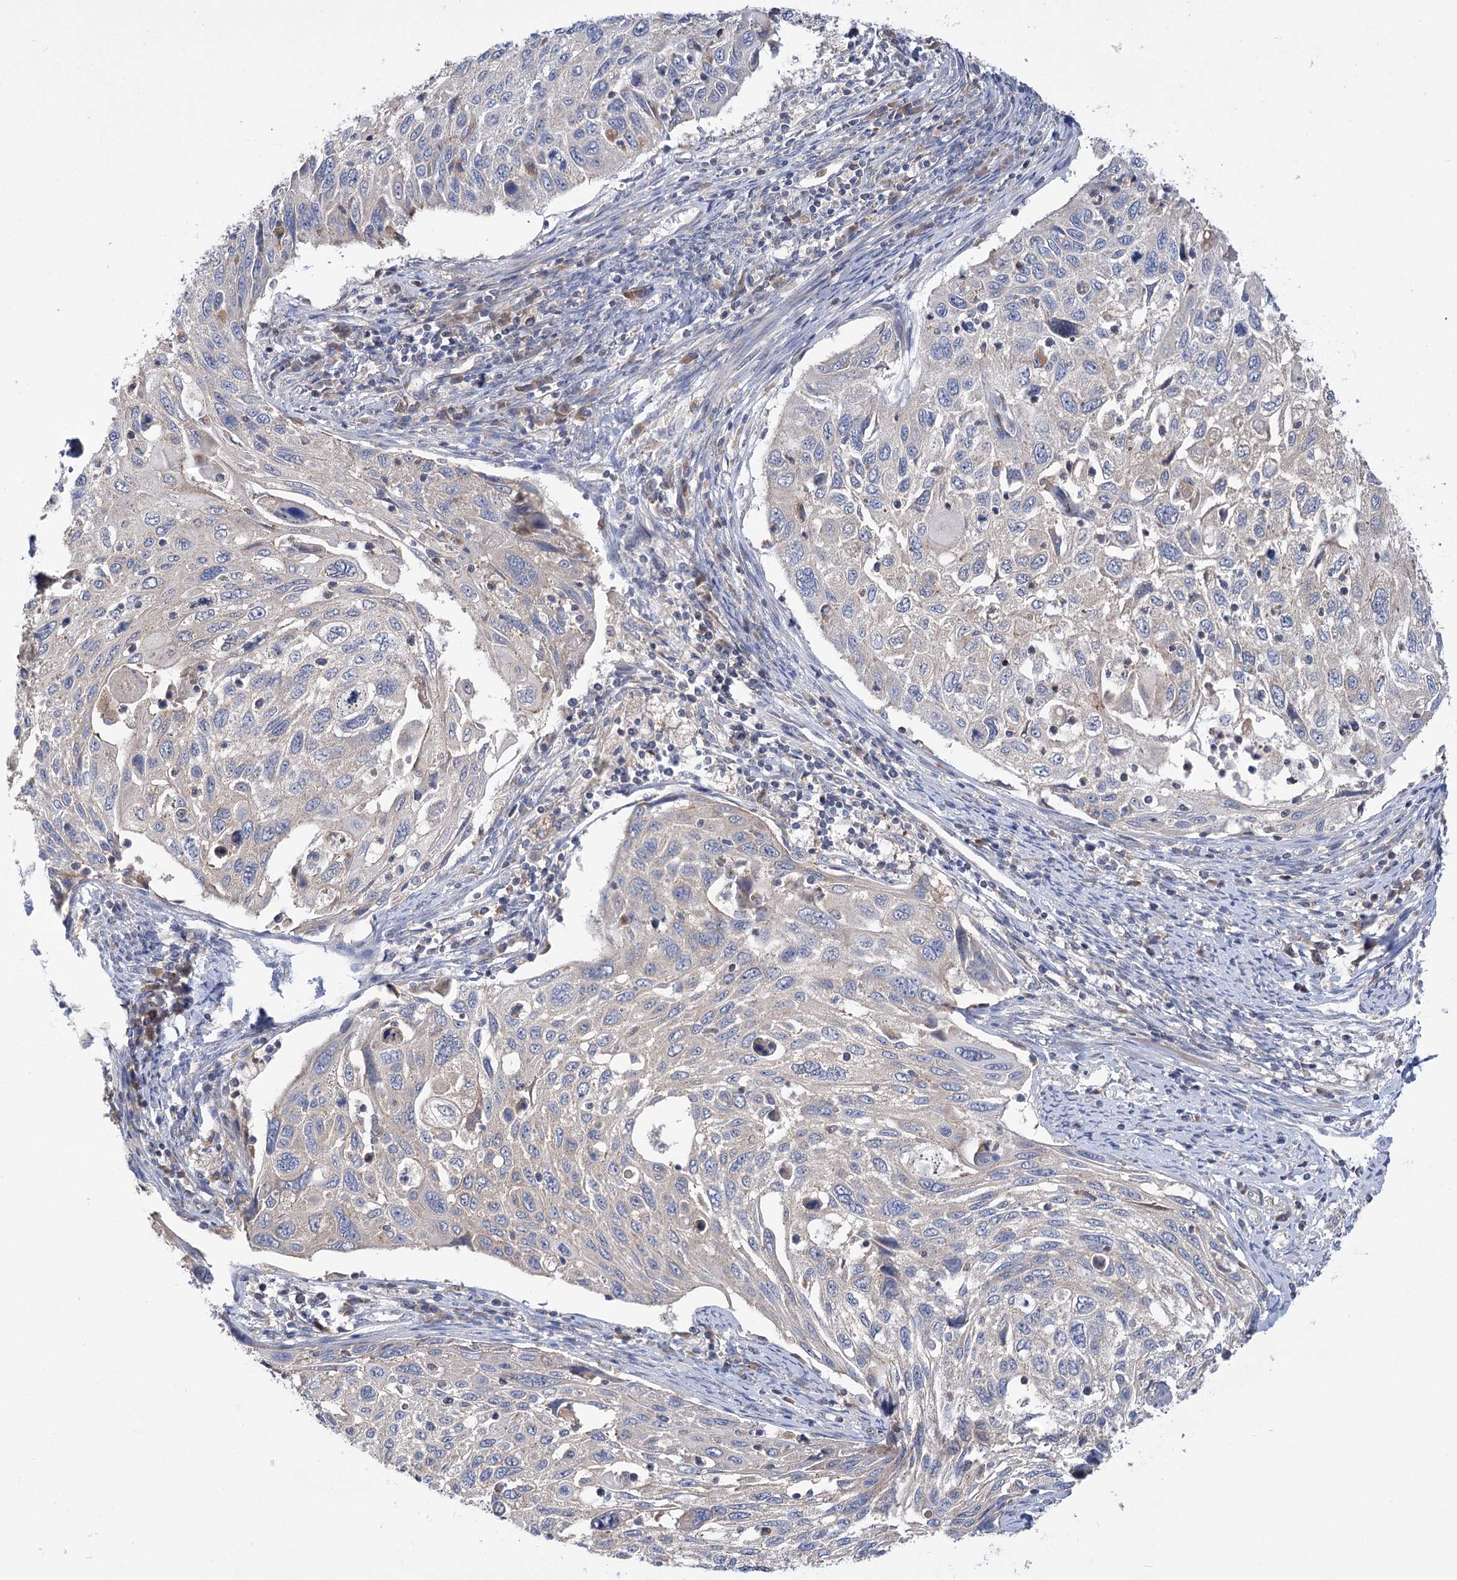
{"staining": {"intensity": "negative", "quantity": "none", "location": "none"}, "tissue": "cervical cancer", "cell_type": "Tumor cells", "image_type": "cancer", "snomed": [{"axis": "morphology", "description": "Squamous cell carcinoma, NOS"}, {"axis": "topography", "description": "Cervix"}], "caption": "Immunohistochemical staining of cervical squamous cell carcinoma exhibits no significant positivity in tumor cells. (DAB (3,3'-diaminobenzidine) immunohistochemistry, high magnification).", "gene": "VPS37B", "patient": {"sex": "female", "age": 70}}